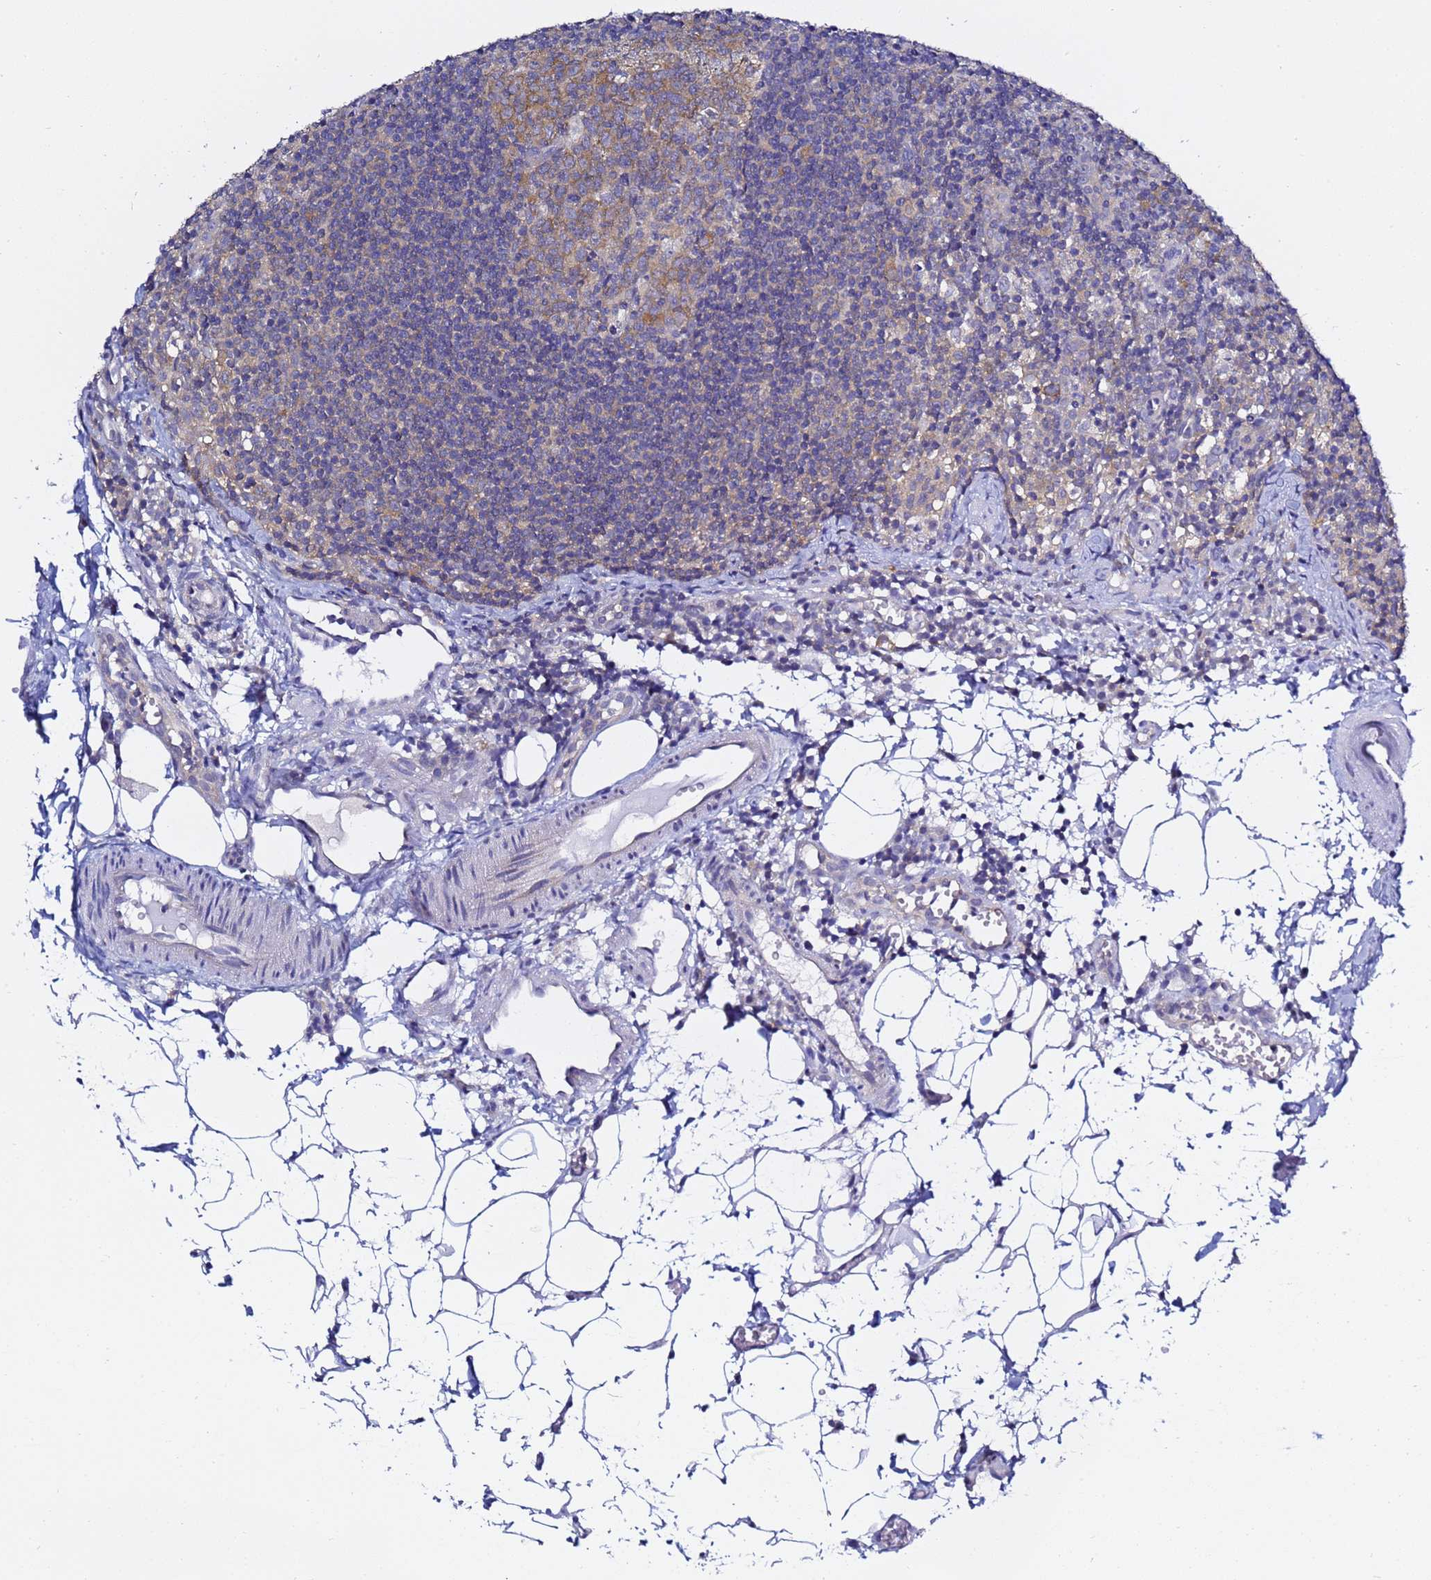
{"staining": {"intensity": "moderate", "quantity": ">75%", "location": "cytoplasmic/membranous"}, "tissue": "lymph node", "cell_type": "Germinal center cells", "image_type": "normal", "snomed": [{"axis": "morphology", "description": "Normal tissue, NOS"}, {"axis": "topography", "description": "Lymph node"}], "caption": "Human lymph node stained for a protein (brown) exhibits moderate cytoplasmic/membranous positive expression in approximately >75% of germinal center cells.", "gene": "LENG1", "patient": {"sex": "female", "age": 27}}